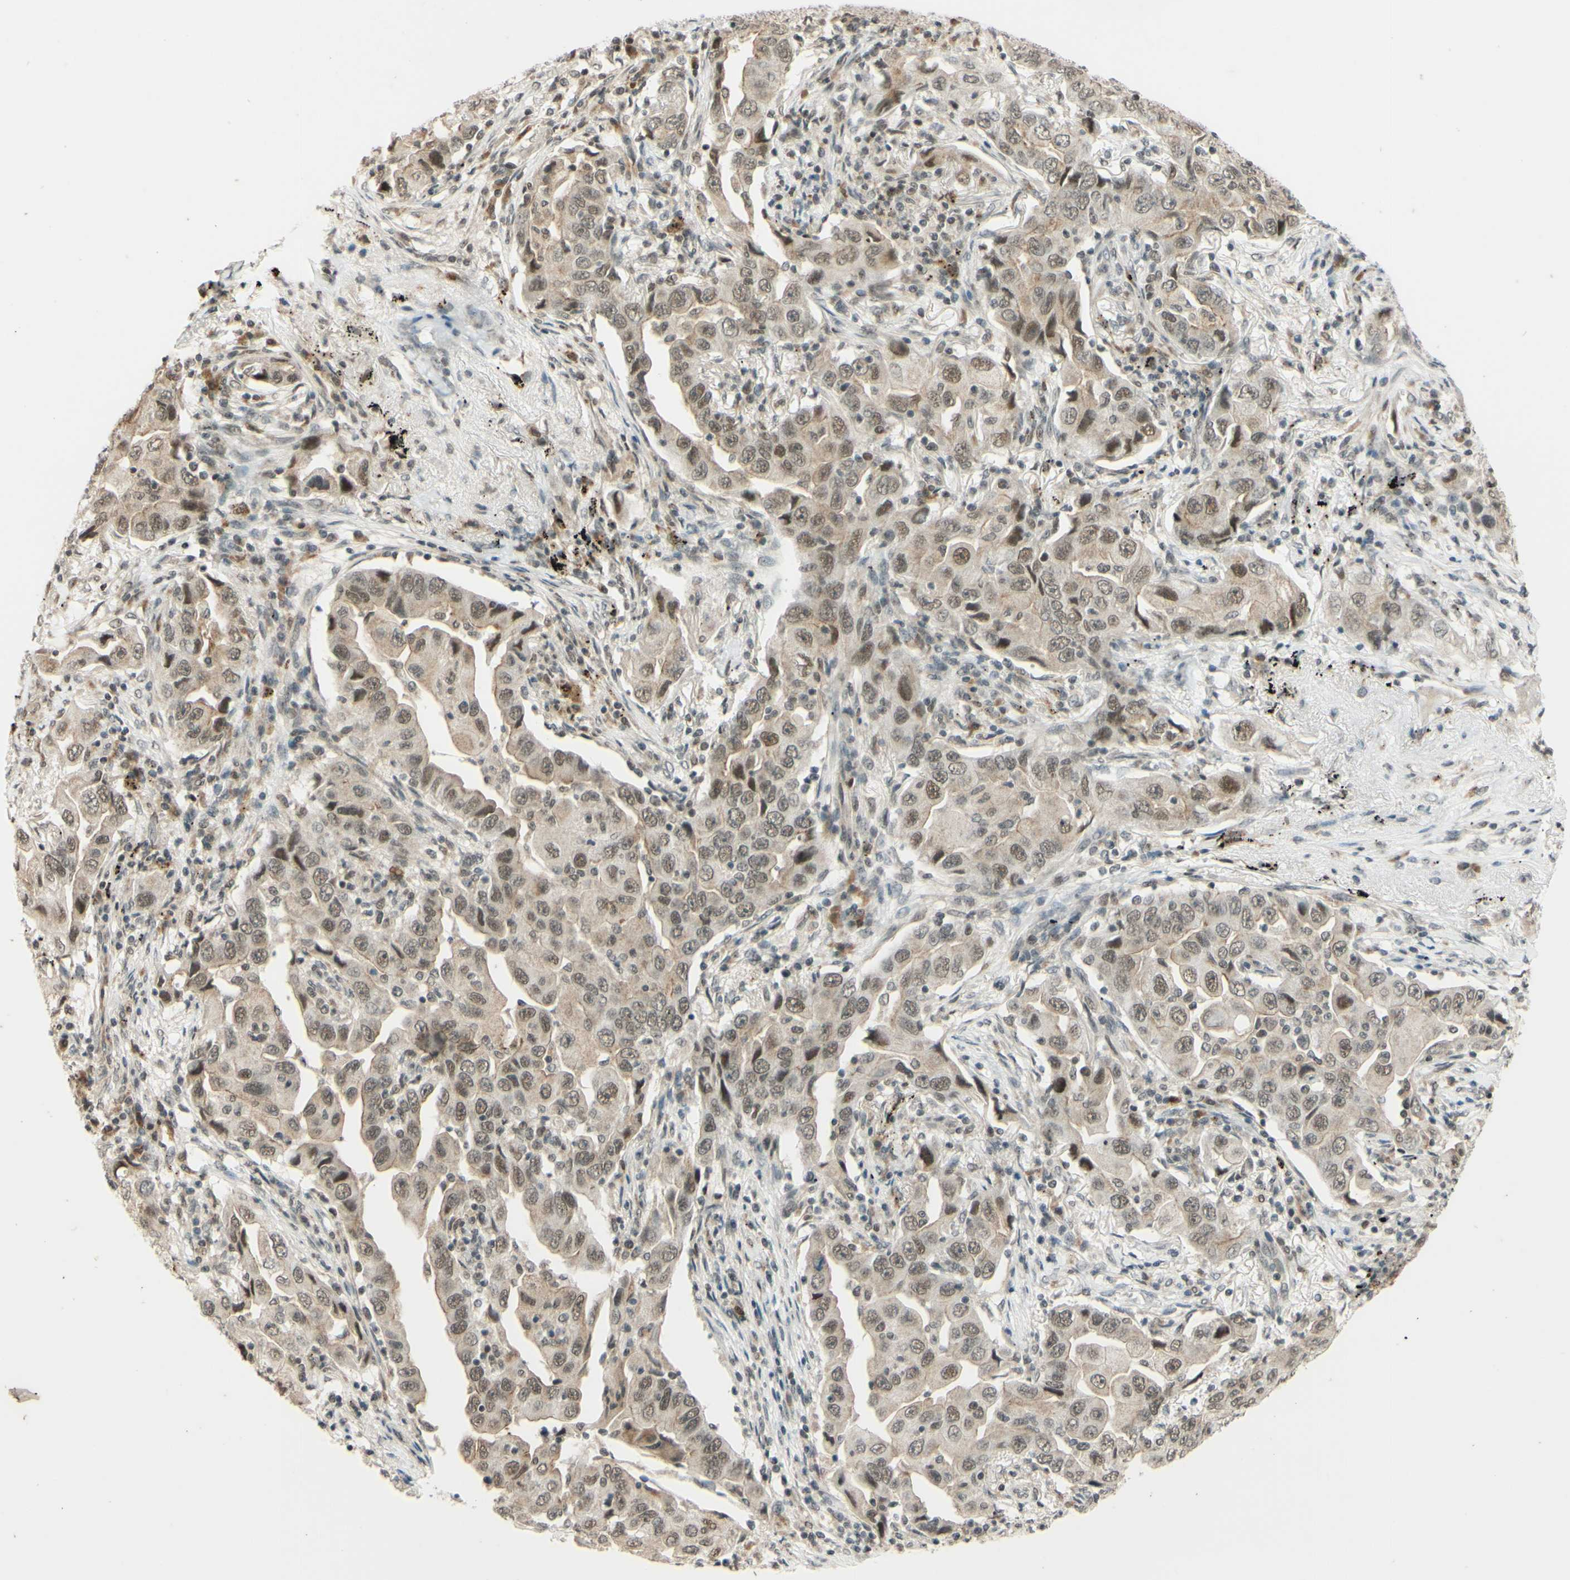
{"staining": {"intensity": "moderate", "quantity": ">75%", "location": "cytoplasmic/membranous,nuclear"}, "tissue": "lung cancer", "cell_type": "Tumor cells", "image_type": "cancer", "snomed": [{"axis": "morphology", "description": "Adenocarcinoma, NOS"}, {"axis": "topography", "description": "Lung"}], "caption": "This histopathology image shows IHC staining of human lung cancer, with medium moderate cytoplasmic/membranous and nuclear expression in about >75% of tumor cells.", "gene": "SMARCB1", "patient": {"sex": "female", "age": 65}}